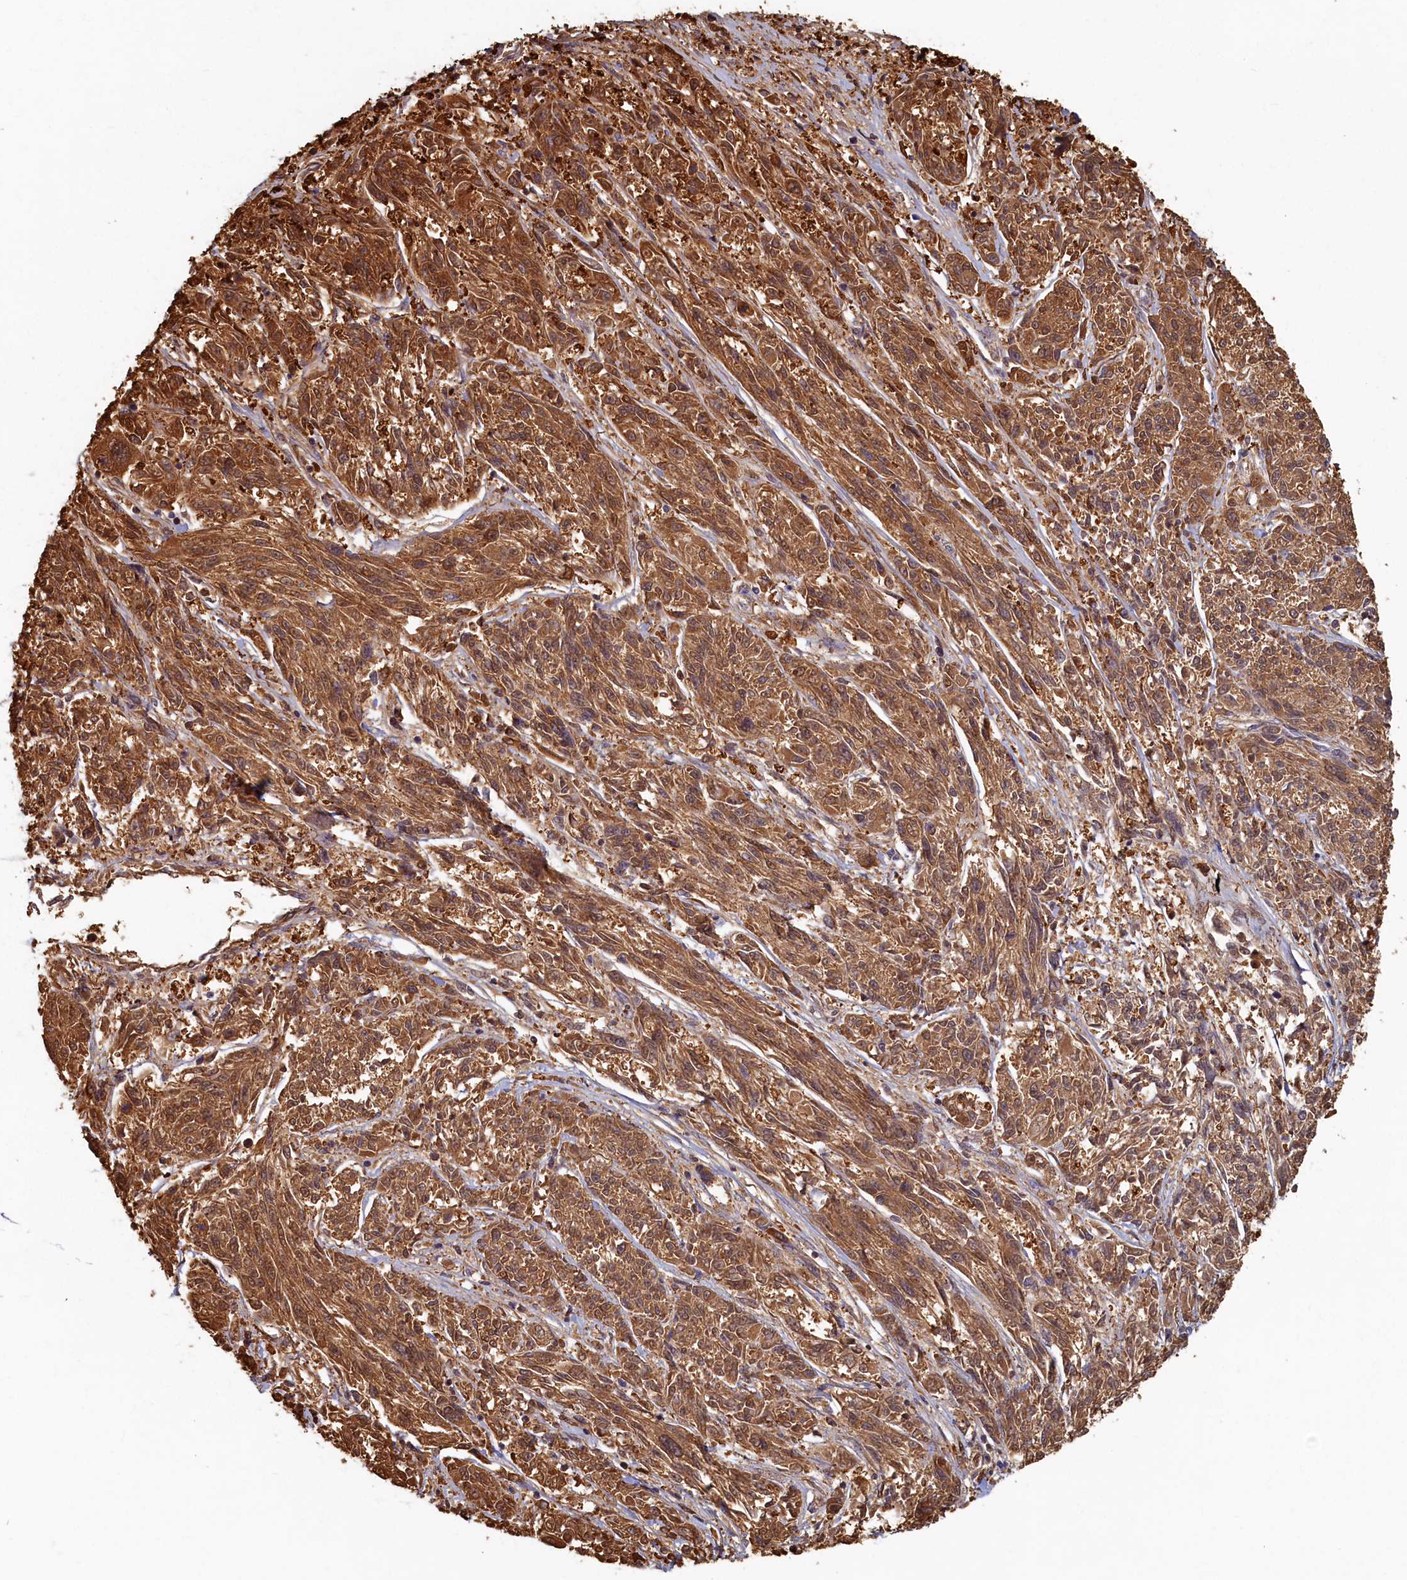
{"staining": {"intensity": "strong", "quantity": ">75%", "location": "cytoplasmic/membranous"}, "tissue": "melanoma", "cell_type": "Tumor cells", "image_type": "cancer", "snomed": [{"axis": "morphology", "description": "Malignant melanoma, NOS"}, {"axis": "topography", "description": "Skin"}], "caption": "A high-resolution histopathology image shows immunohistochemistry (IHC) staining of malignant melanoma, which reveals strong cytoplasmic/membranous staining in about >75% of tumor cells.", "gene": "TIMM8B", "patient": {"sex": "male", "age": 53}}